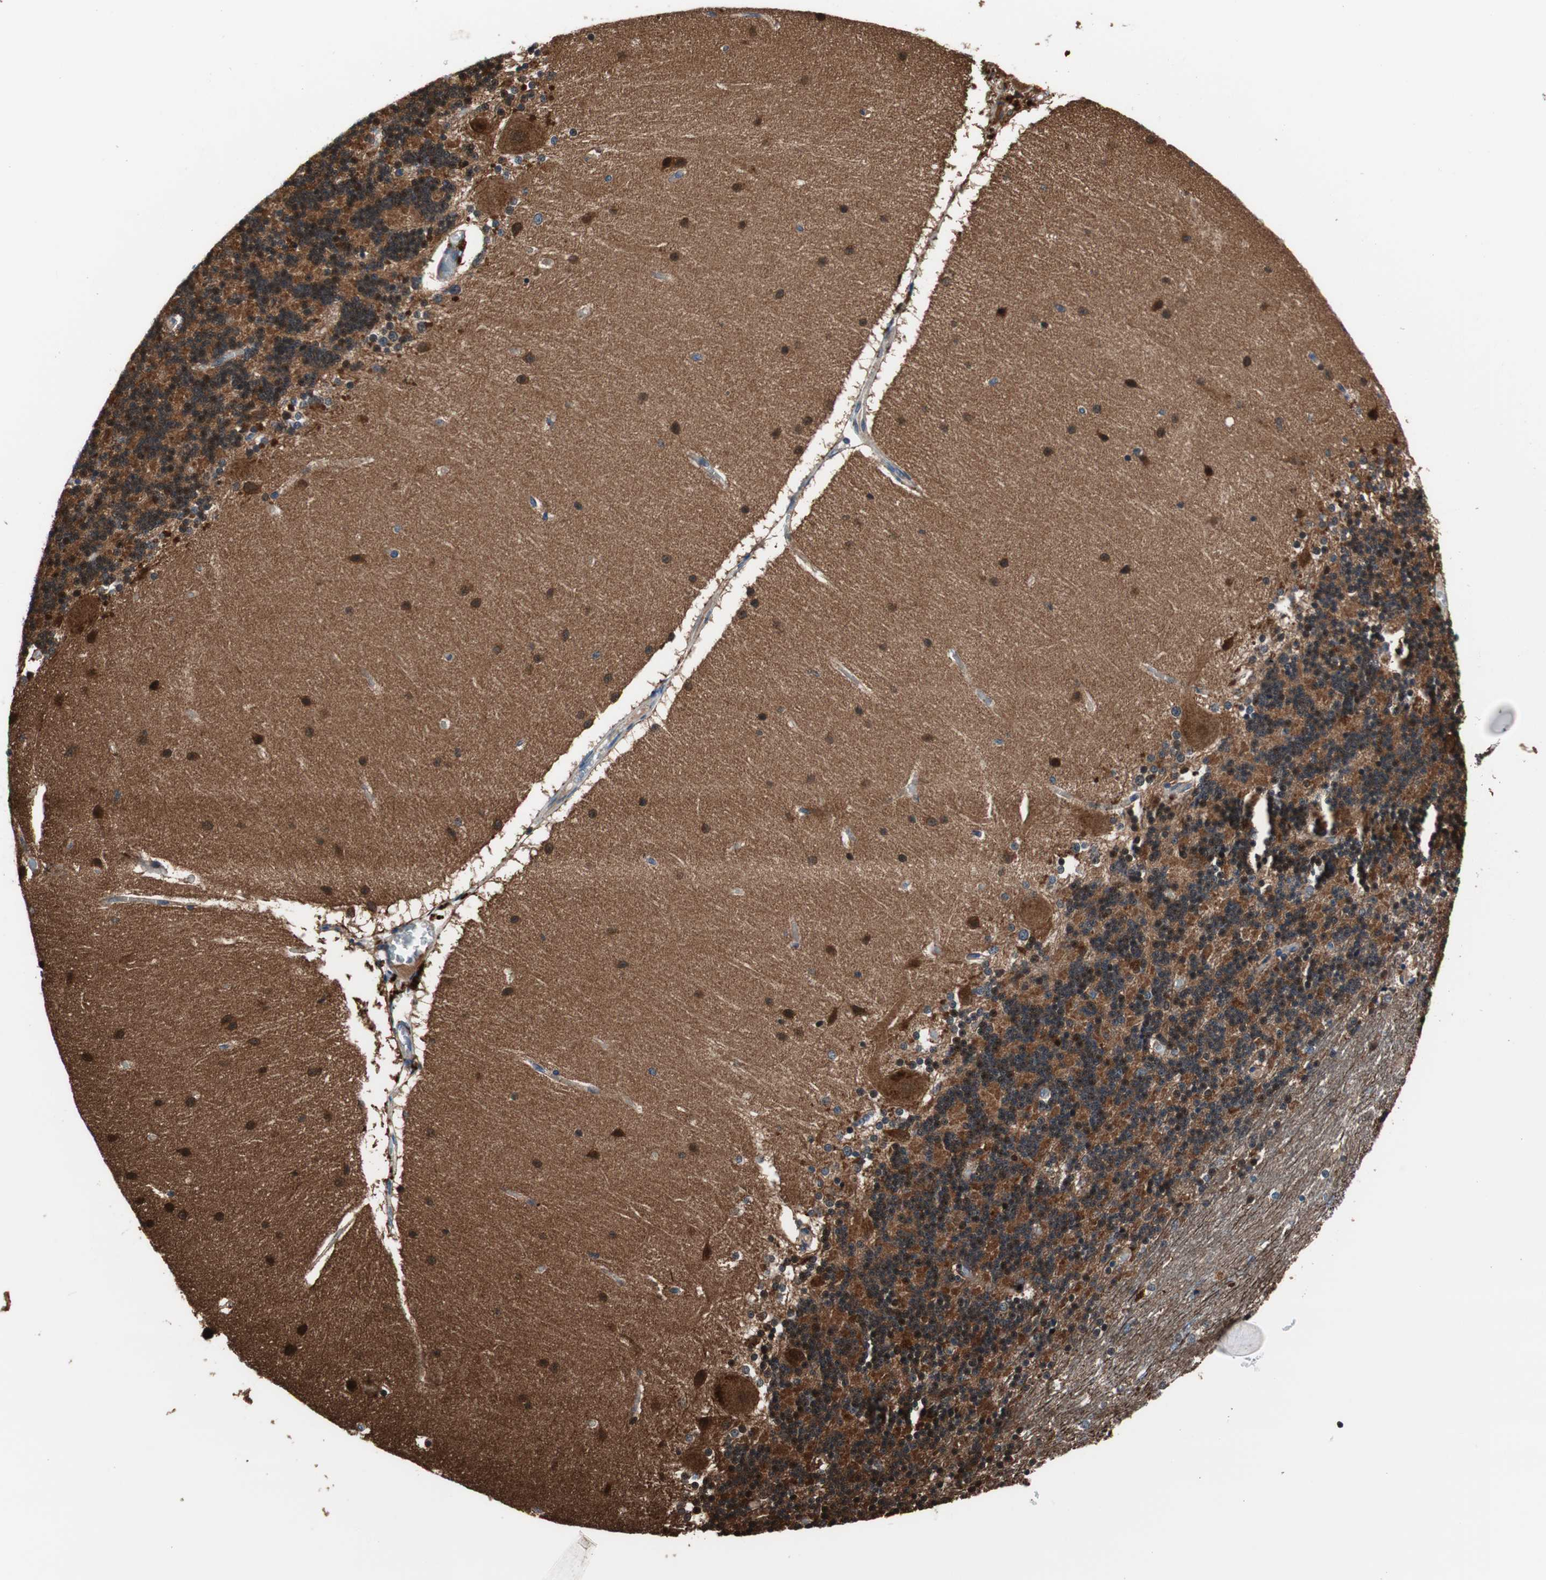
{"staining": {"intensity": "moderate", "quantity": "25%-75%", "location": "cytoplasmic/membranous,nuclear"}, "tissue": "cerebellum", "cell_type": "Cells in granular layer", "image_type": "normal", "snomed": [{"axis": "morphology", "description": "Normal tissue, NOS"}, {"axis": "topography", "description": "Cerebellum"}], "caption": "This histopathology image reveals normal cerebellum stained with IHC to label a protein in brown. The cytoplasmic/membranous,nuclear of cells in granular layer show moderate positivity for the protein. Nuclei are counter-stained blue.", "gene": "PRDX2", "patient": {"sex": "female", "age": 54}}